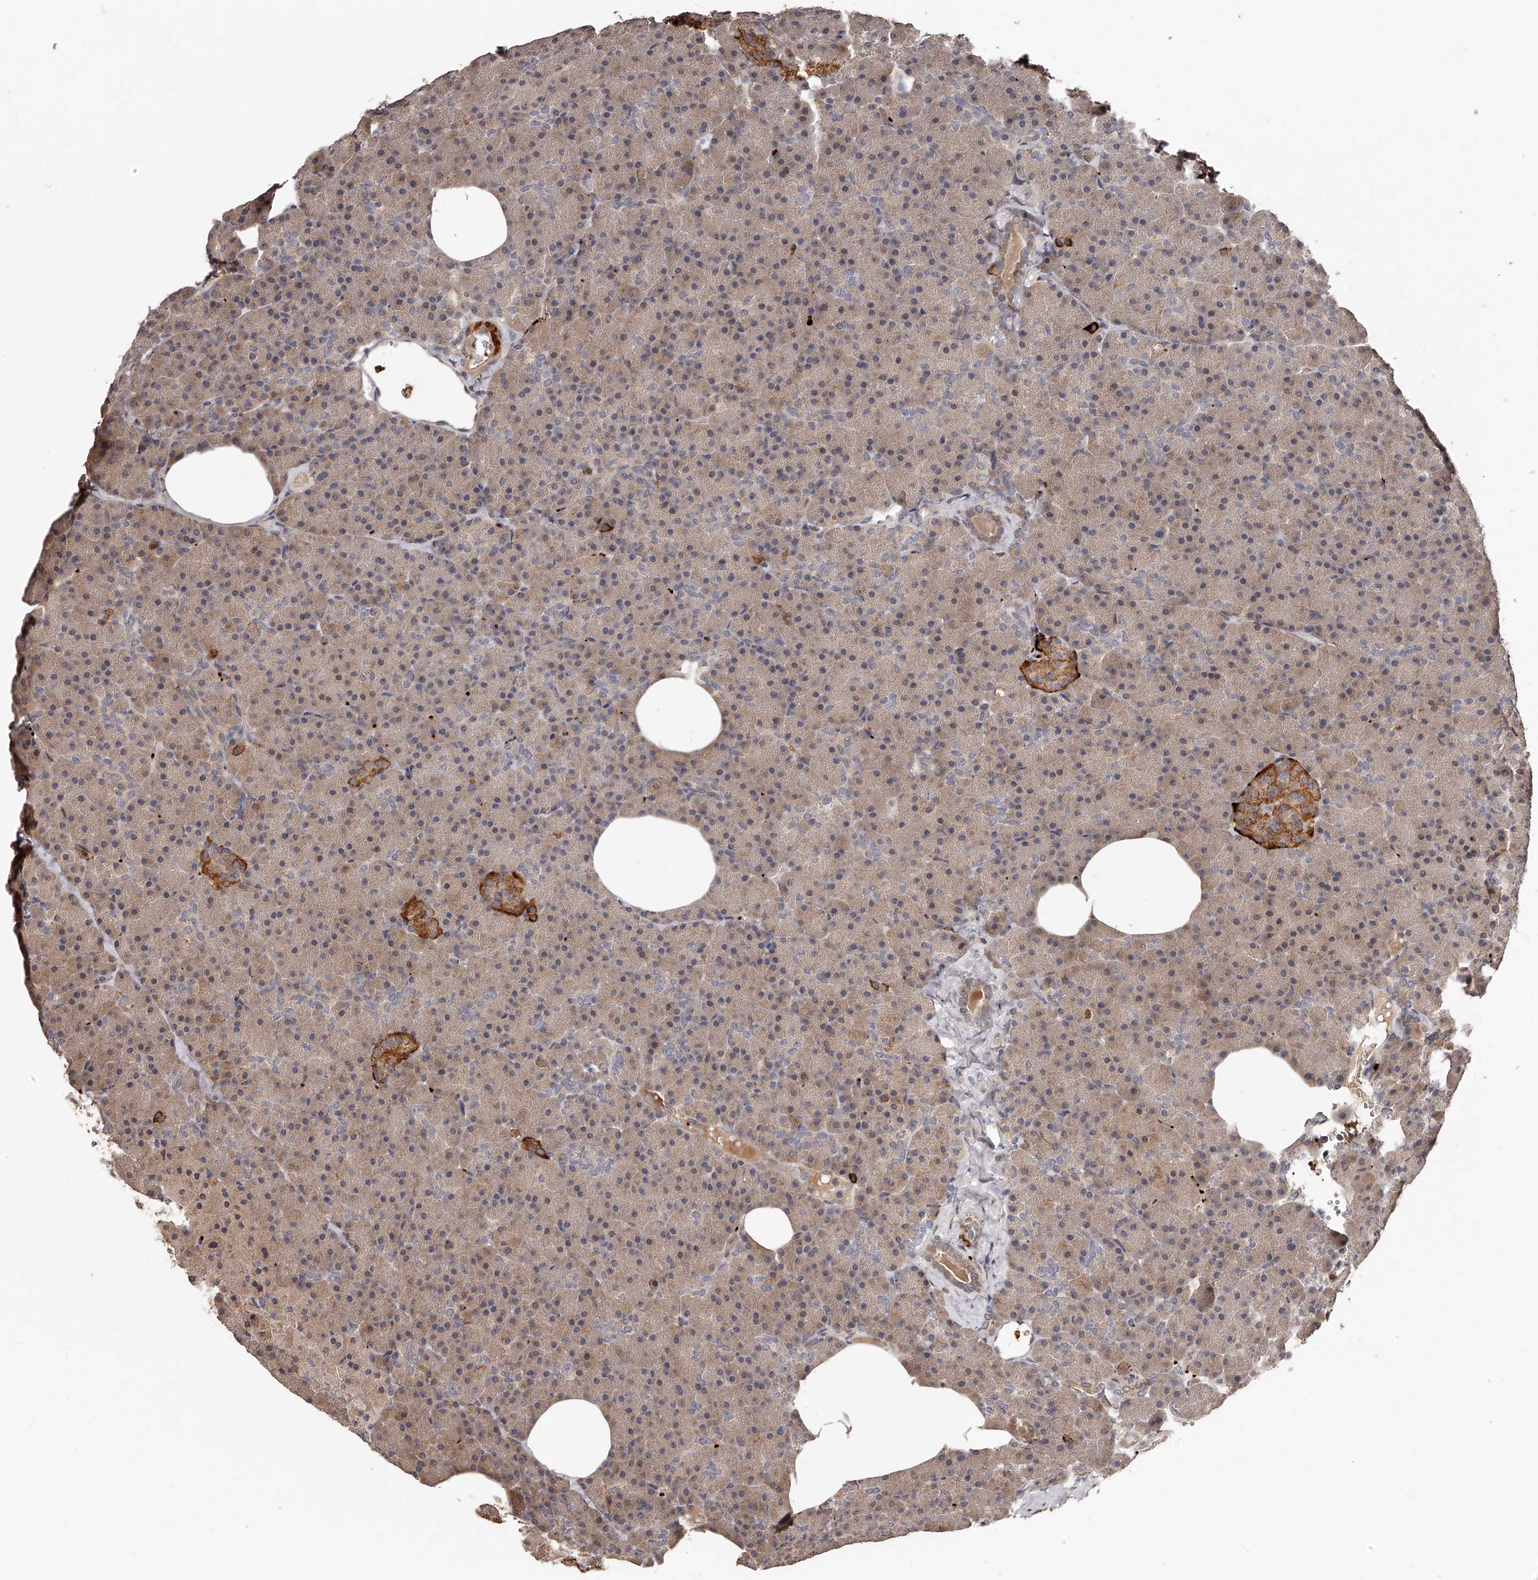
{"staining": {"intensity": "moderate", "quantity": "25%-75%", "location": "cytoplasmic/membranous"}, "tissue": "pancreas", "cell_type": "Exocrine glandular cells", "image_type": "normal", "snomed": [{"axis": "morphology", "description": "Normal tissue, NOS"}, {"axis": "morphology", "description": "Carcinoid, malignant, NOS"}, {"axis": "topography", "description": "Pancreas"}], "caption": "Protein expression analysis of normal pancreas displays moderate cytoplasmic/membranous staining in about 25%-75% of exocrine glandular cells. The staining is performed using DAB brown chromogen to label protein expression. The nuclei are counter-stained blue using hematoxylin.", "gene": "URGCP", "patient": {"sex": "female", "age": 35}}